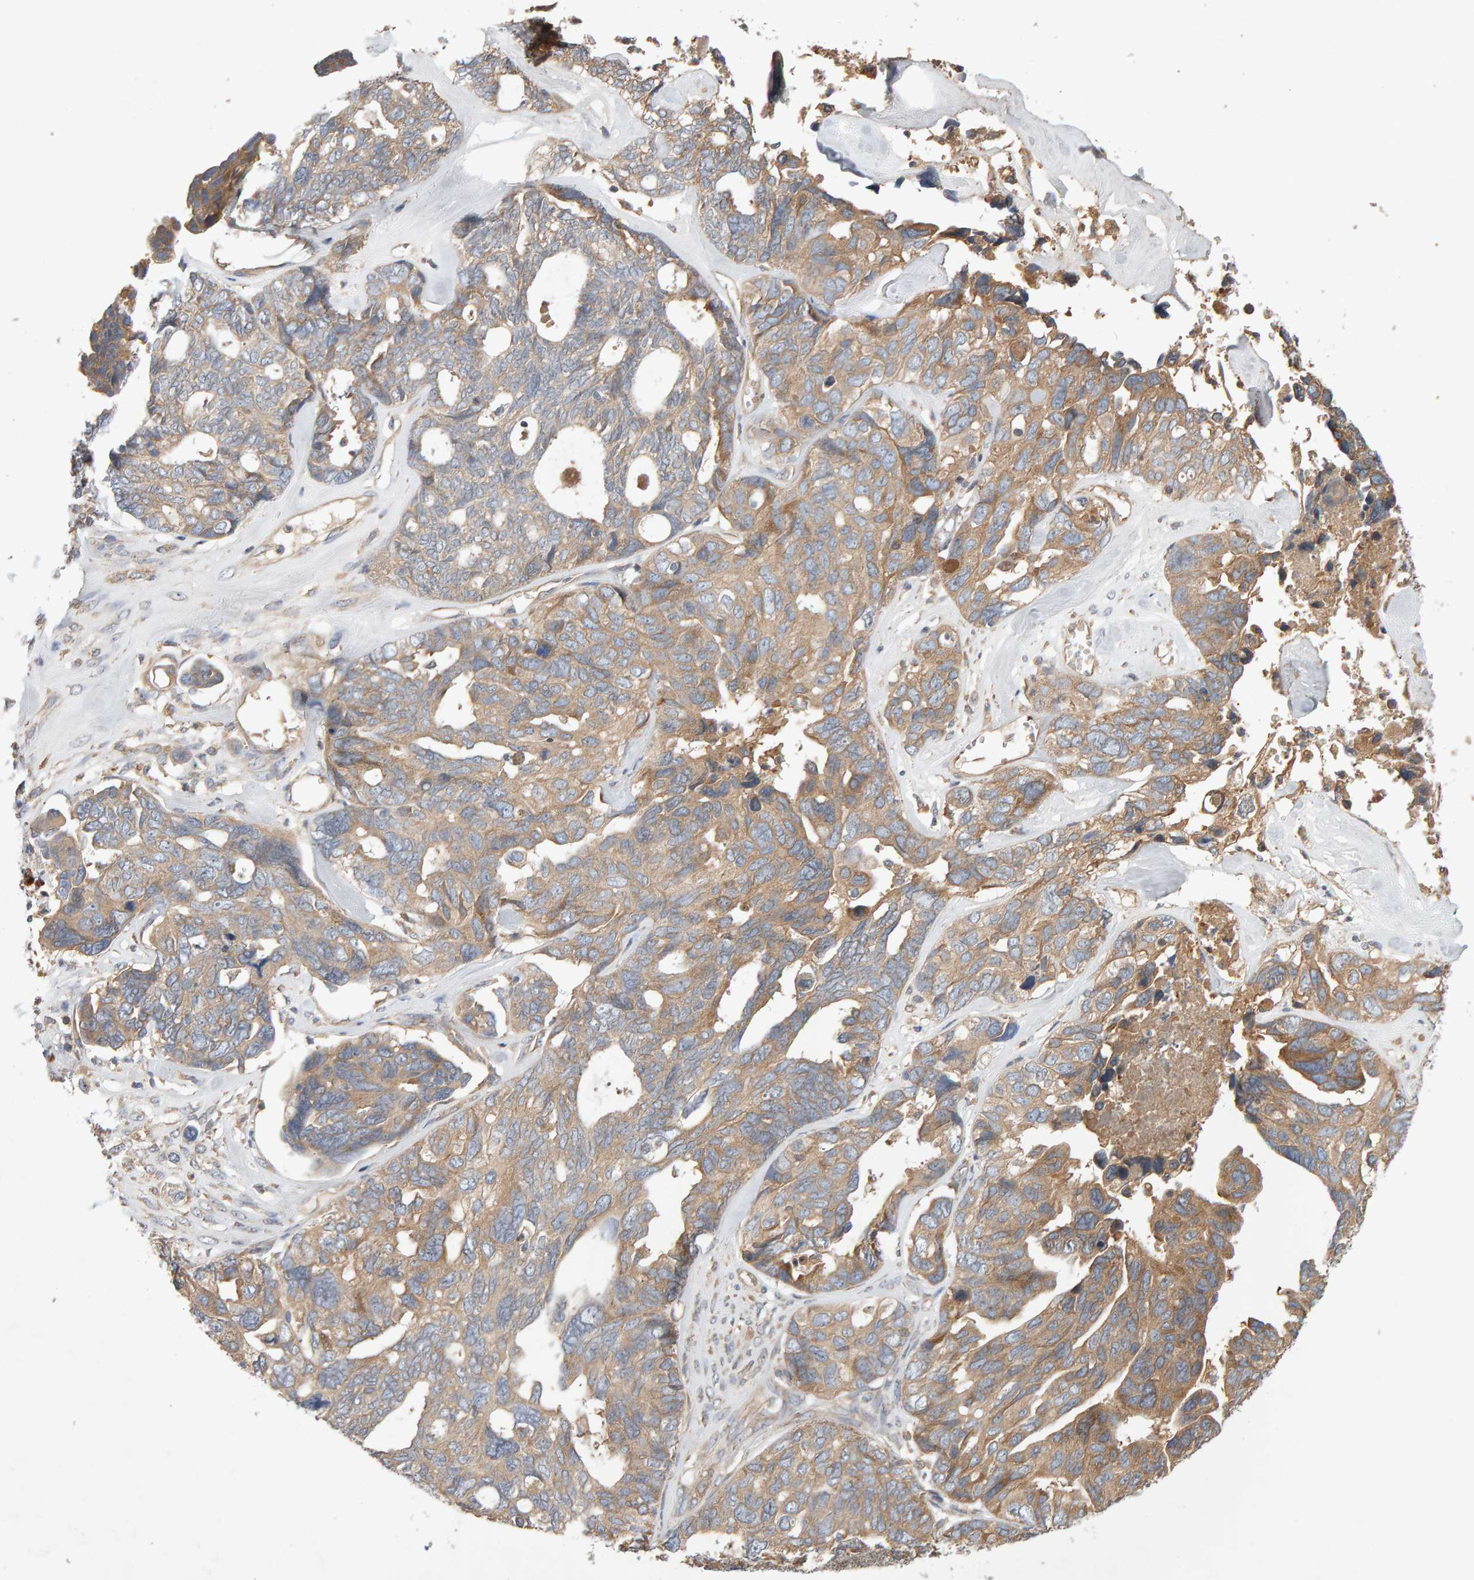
{"staining": {"intensity": "weak", "quantity": ">75%", "location": "cytoplasmic/membranous"}, "tissue": "ovarian cancer", "cell_type": "Tumor cells", "image_type": "cancer", "snomed": [{"axis": "morphology", "description": "Cystadenocarcinoma, serous, NOS"}, {"axis": "topography", "description": "Ovary"}], "caption": "Brown immunohistochemical staining in human ovarian cancer exhibits weak cytoplasmic/membranous staining in about >75% of tumor cells. The staining was performed using DAB (3,3'-diaminobenzidine) to visualize the protein expression in brown, while the nuclei were stained in blue with hematoxylin (Magnification: 20x).", "gene": "RNF19A", "patient": {"sex": "female", "age": 79}}